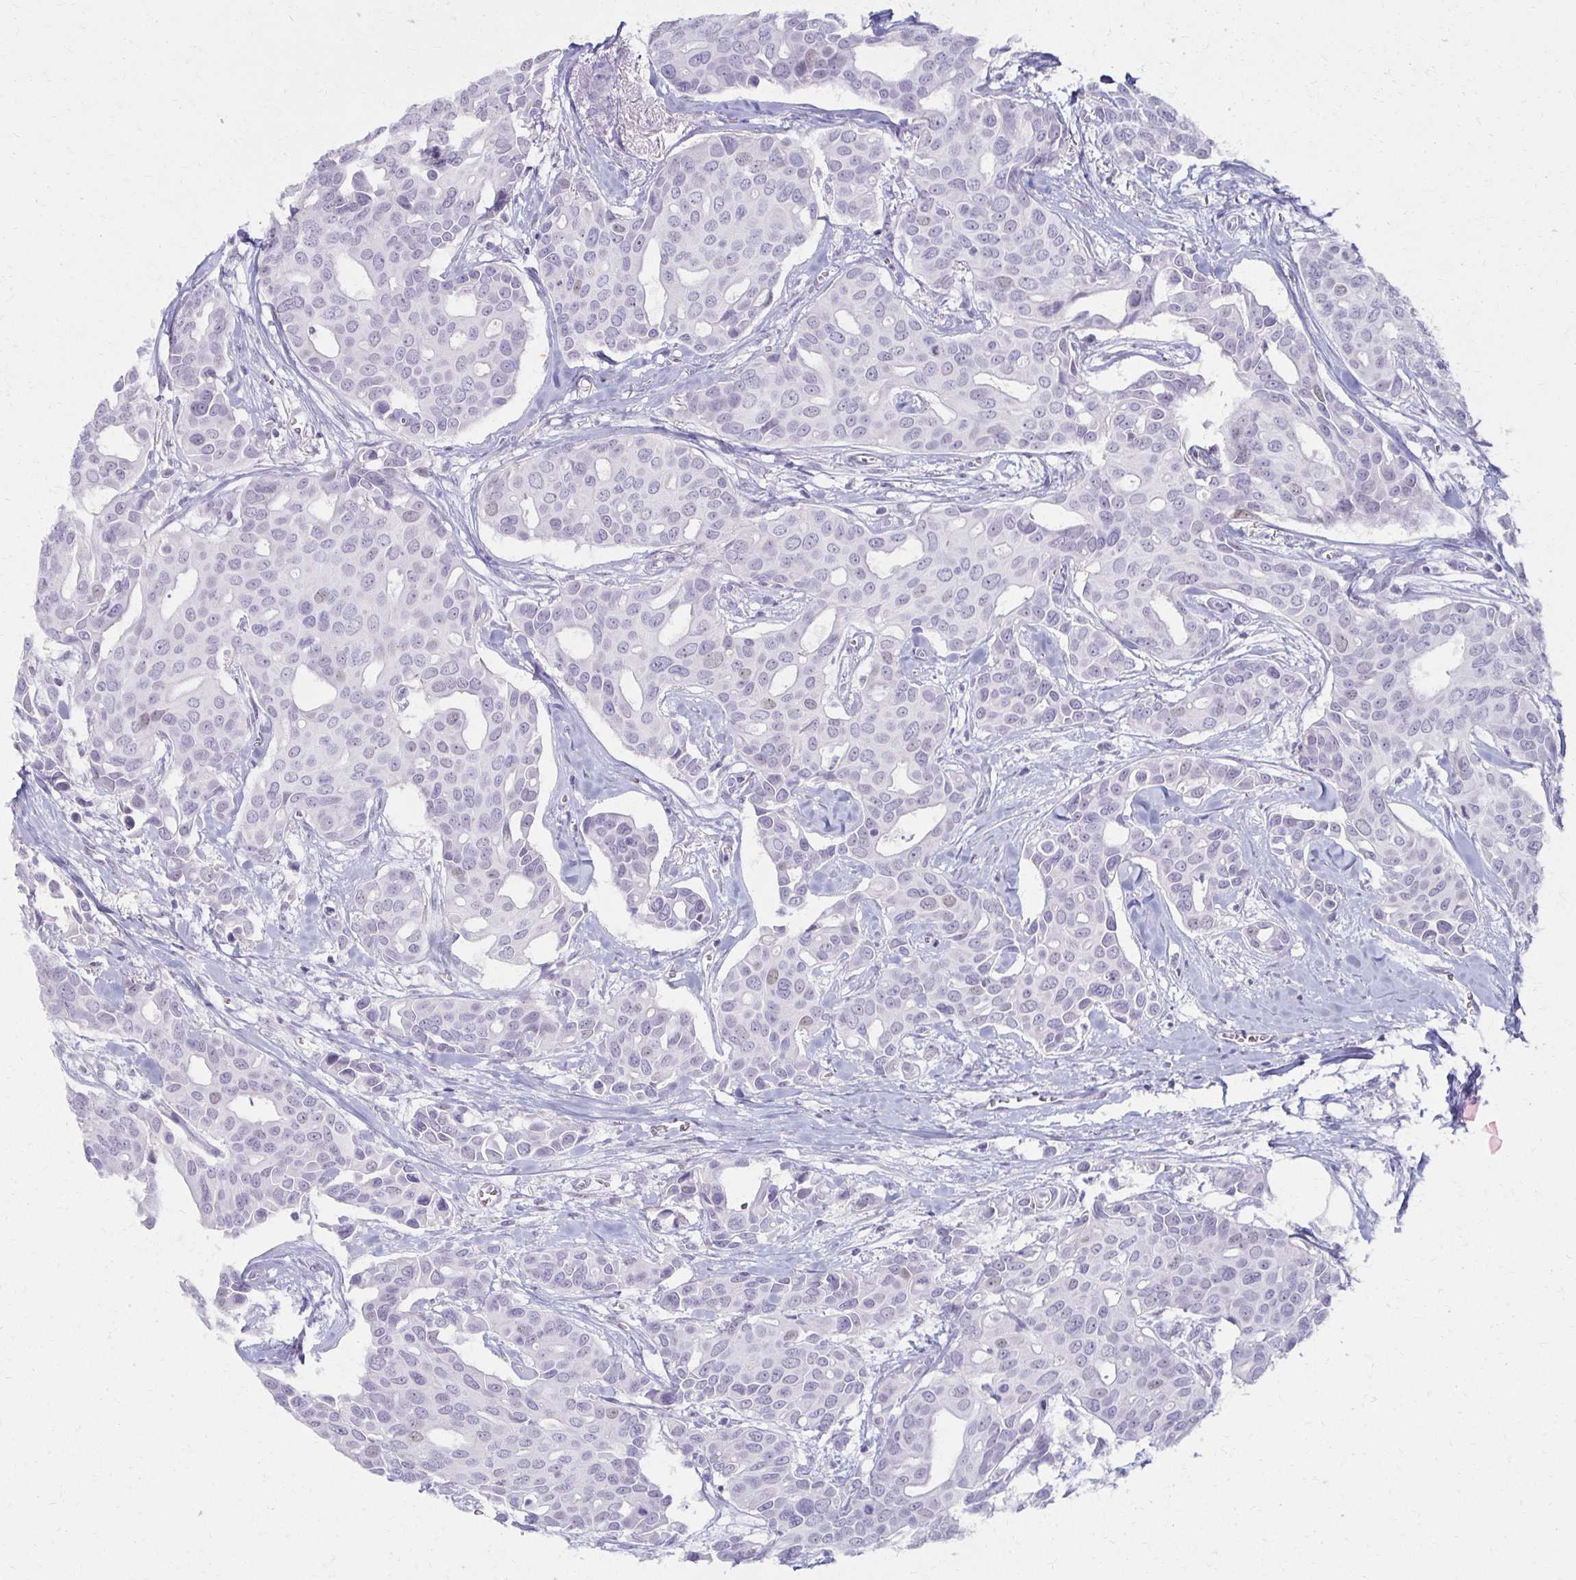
{"staining": {"intensity": "negative", "quantity": "none", "location": "none"}, "tissue": "breast cancer", "cell_type": "Tumor cells", "image_type": "cancer", "snomed": [{"axis": "morphology", "description": "Duct carcinoma"}, {"axis": "topography", "description": "Breast"}], "caption": "There is no significant staining in tumor cells of infiltrating ductal carcinoma (breast).", "gene": "MORC4", "patient": {"sex": "female", "age": 54}}